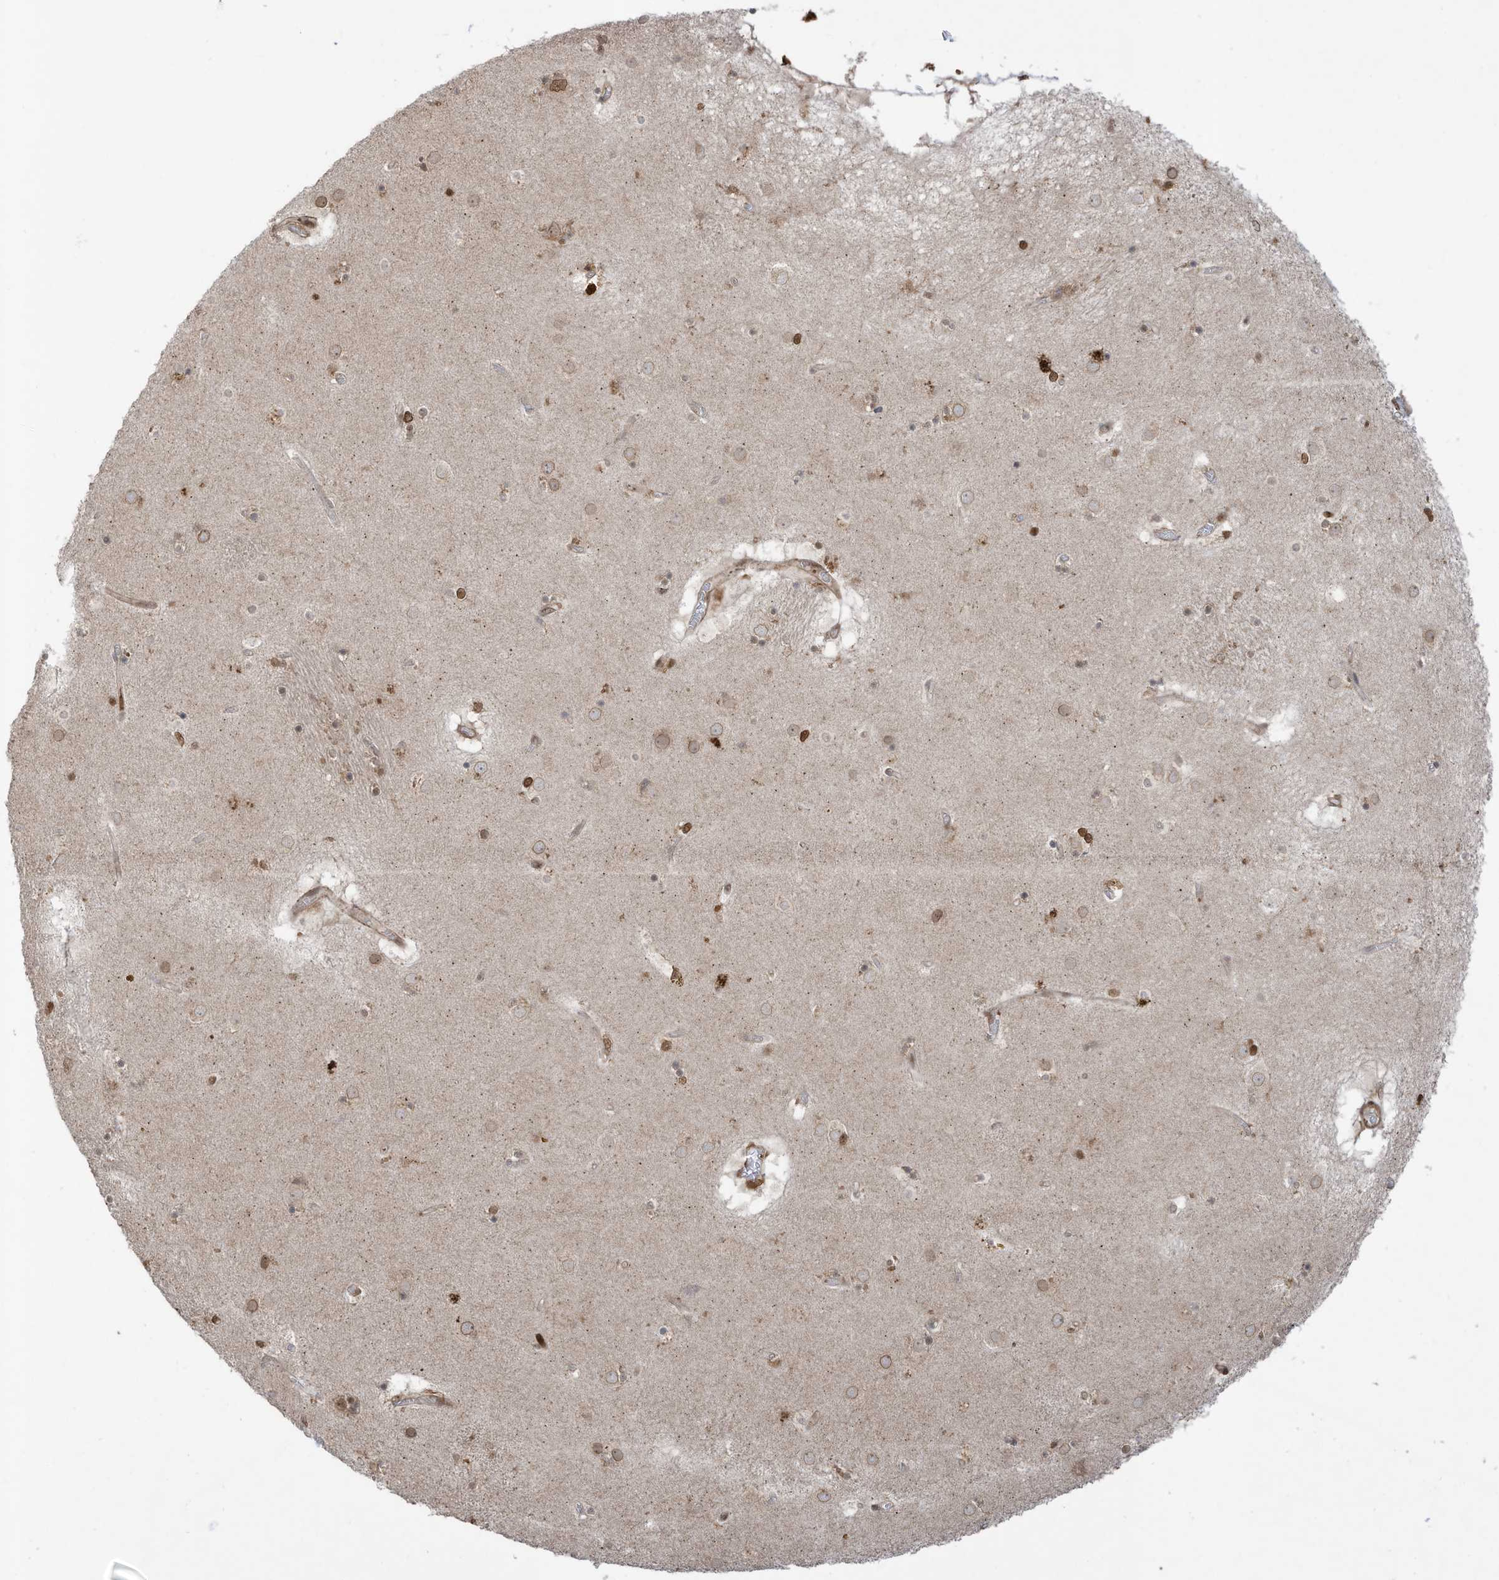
{"staining": {"intensity": "moderate", "quantity": "<25%", "location": "nuclear"}, "tissue": "caudate", "cell_type": "Glial cells", "image_type": "normal", "snomed": [{"axis": "morphology", "description": "Normal tissue, NOS"}, {"axis": "topography", "description": "Lateral ventricle wall"}], "caption": "The photomicrograph reveals a brown stain indicating the presence of a protein in the nuclear of glial cells in caudate.", "gene": "REPIN1", "patient": {"sex": "male", "age": 70}}